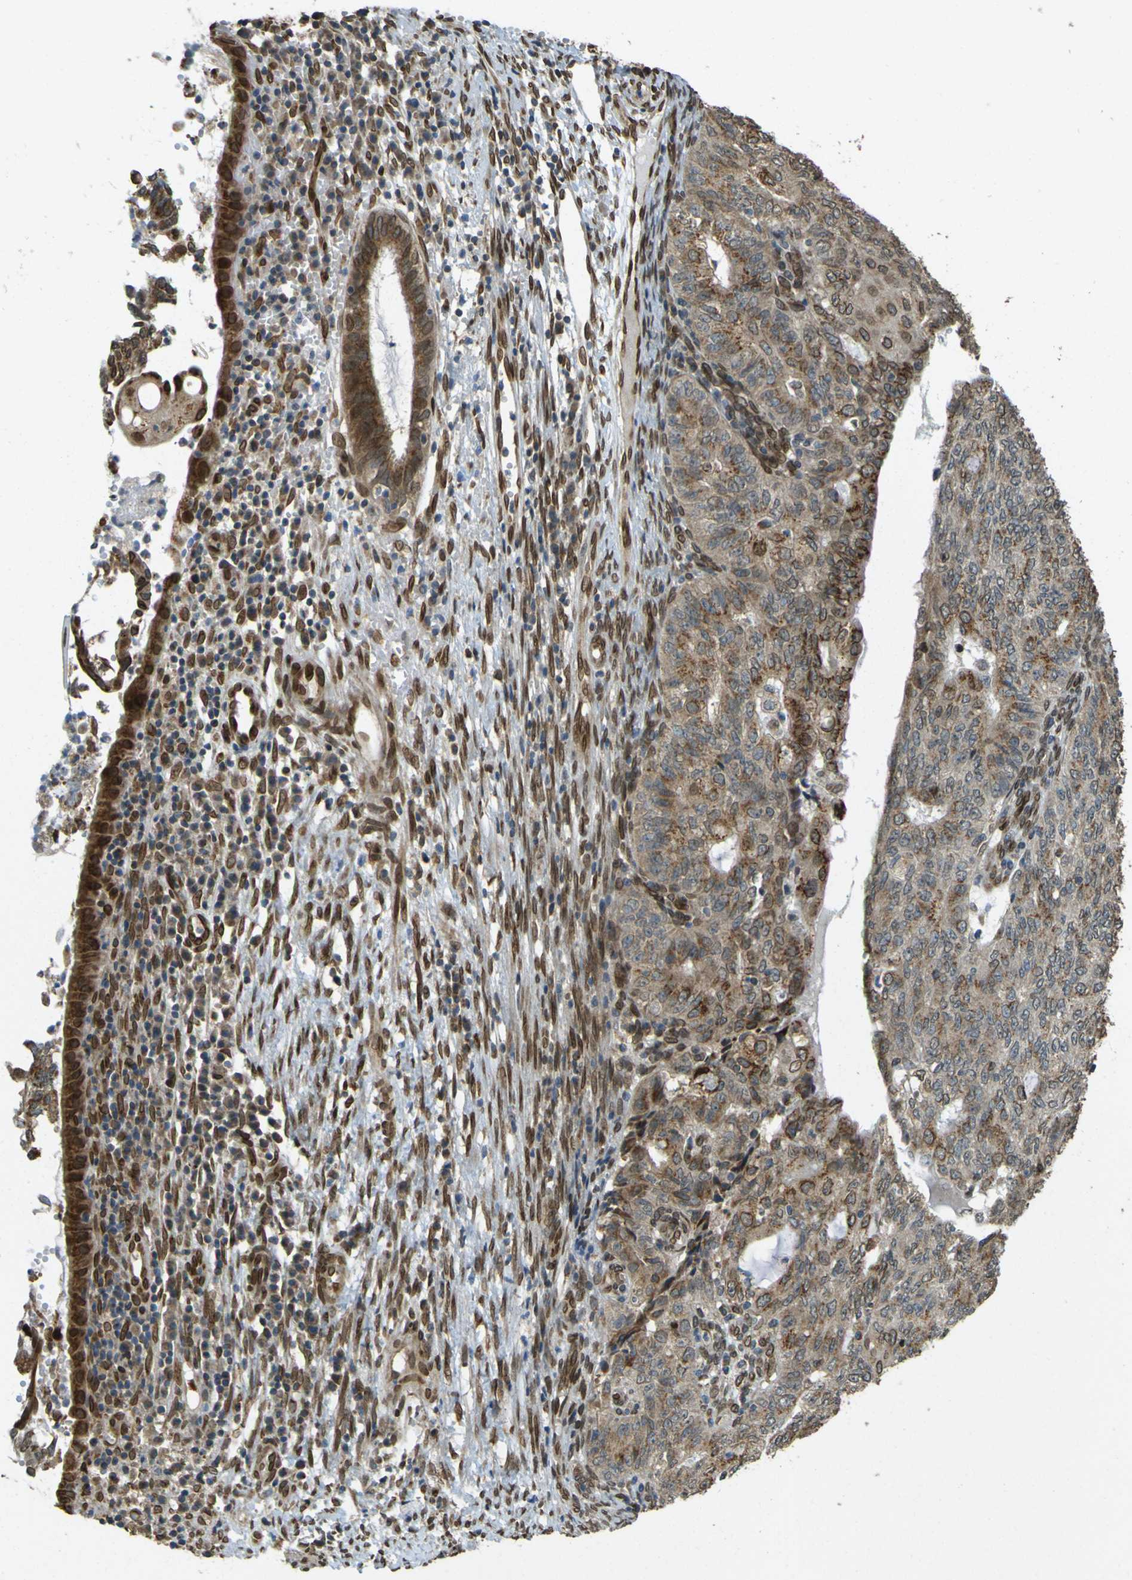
{"staining": {"intensity": "moderate", "quantity": ">75%", "location": "cytoplasmic/membranous"}, "tissue": "endometrial cancer", "cell_type": "Tumor cells", "image_type": "cancer", "snomed": [{"axis": "morphology", "description": "Adenocarcinoma, NOS"}, {"axis": "topography", "description": "Endometrium"}], "caption": "Endometrial cancer (adenocarcinoma) was stained to show a protein in brown. There is medium levels of moderate cytoplasmic/membranous positivity in approximately >75% of tumor cells.", "gene": "GALNT1", "patient": {"sex": "female", "age": 32}}